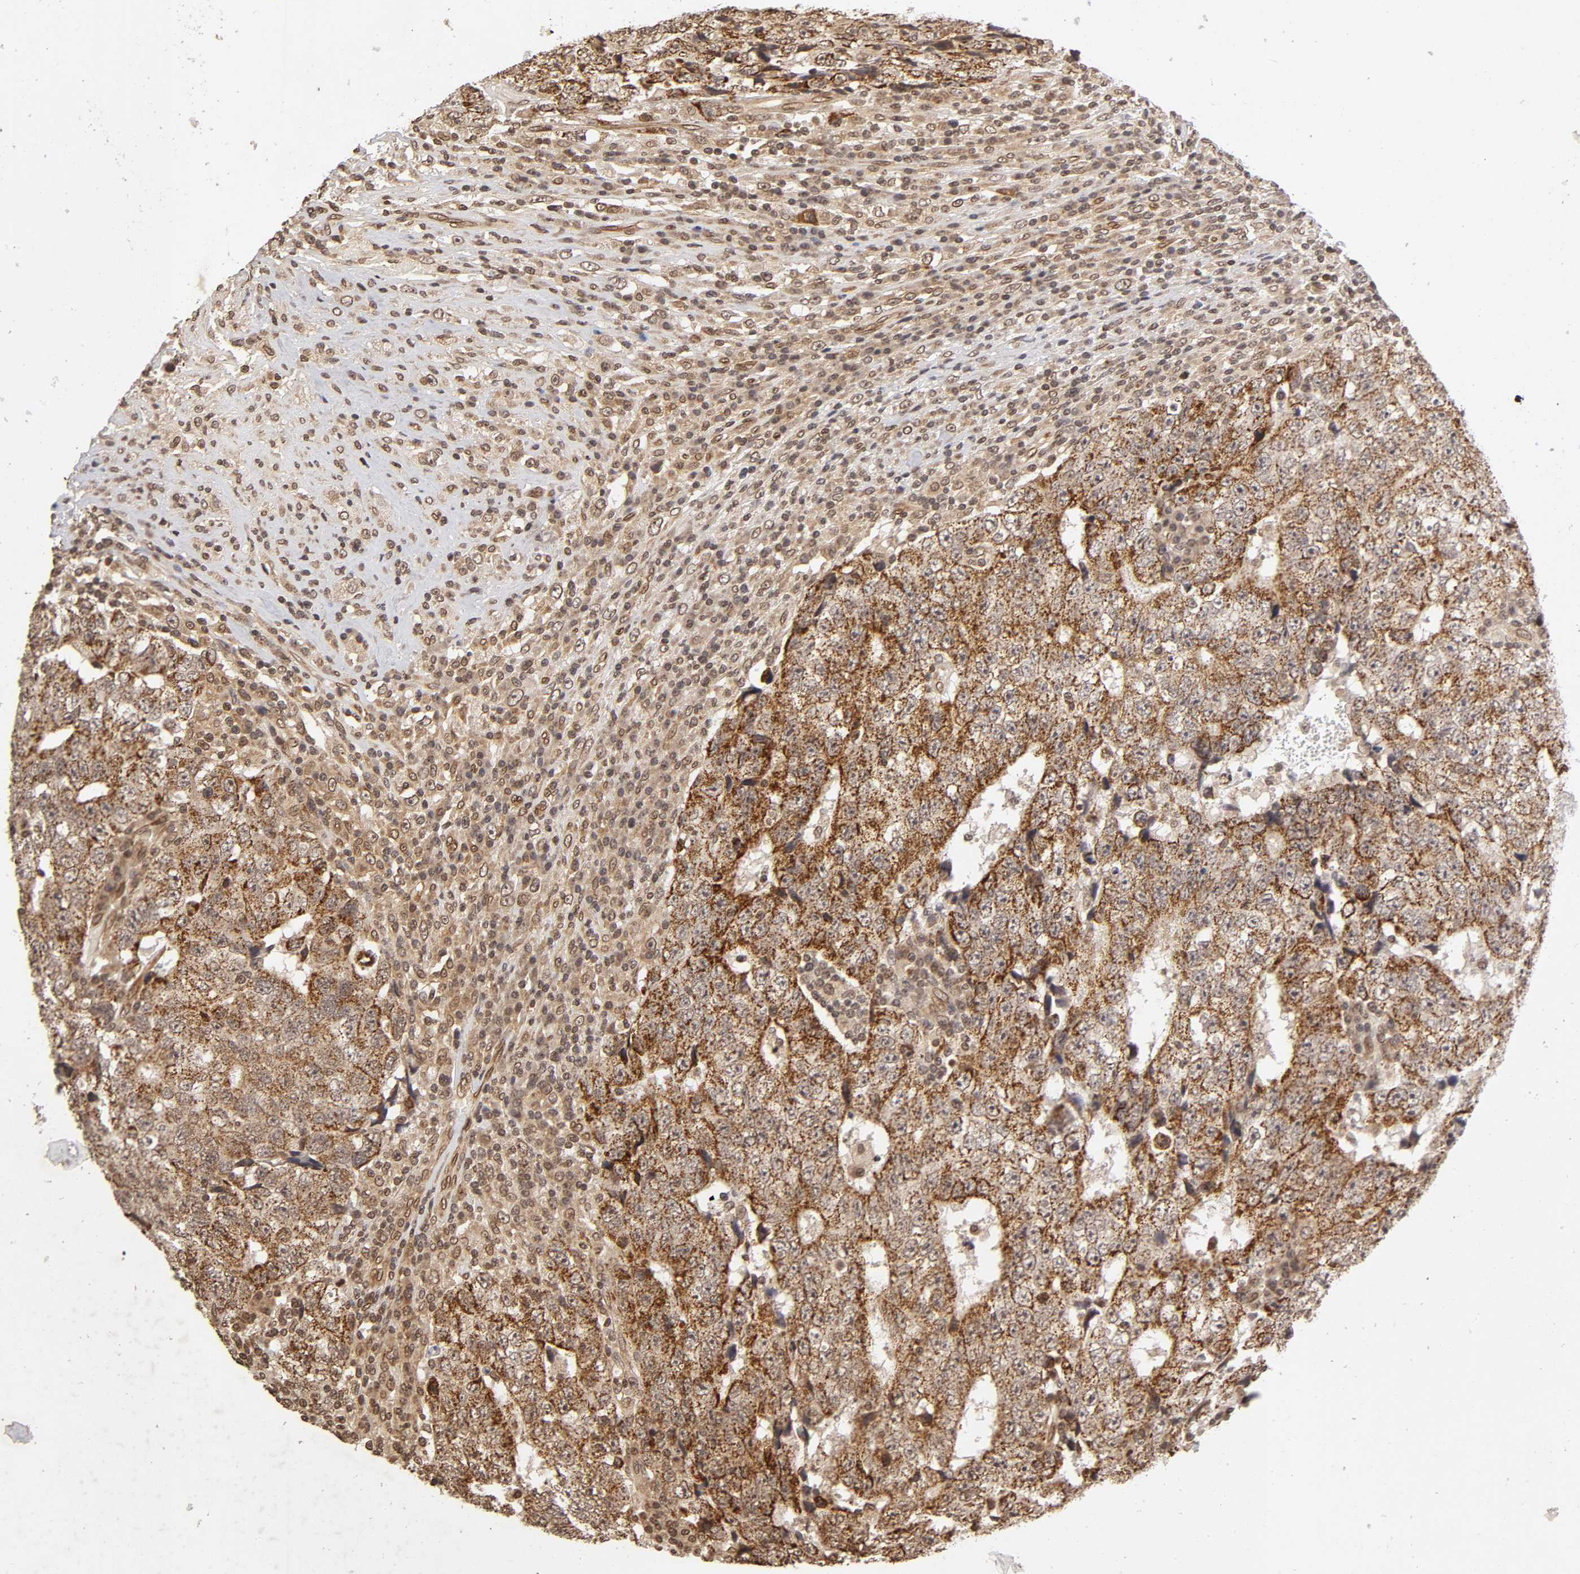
{"staining": {"intensity": "moderate", "quantity": ">75%", "location": "cytoplasmic/membranous"}, "tissue": "testis cancer", "cell_type": "Tumor cells", "image_type": "cancer", "snomed": [{"axis": "morphology", "description": "Necrosis, NOS"}, {"axis": "morphology", "description": "Carcinoma, Embryonal, NOS"}, {"axis": "topography", "description": "Testis"}], "caption": "Embryonal carcinoma (testis) stained with DAB IHC exhibits medium levels of moderate cytoplasmic/membranous staining in approximately >75% of tumor cells.", "gene": "MLLT6", "patient": {"sex": "male", "age": 19}}